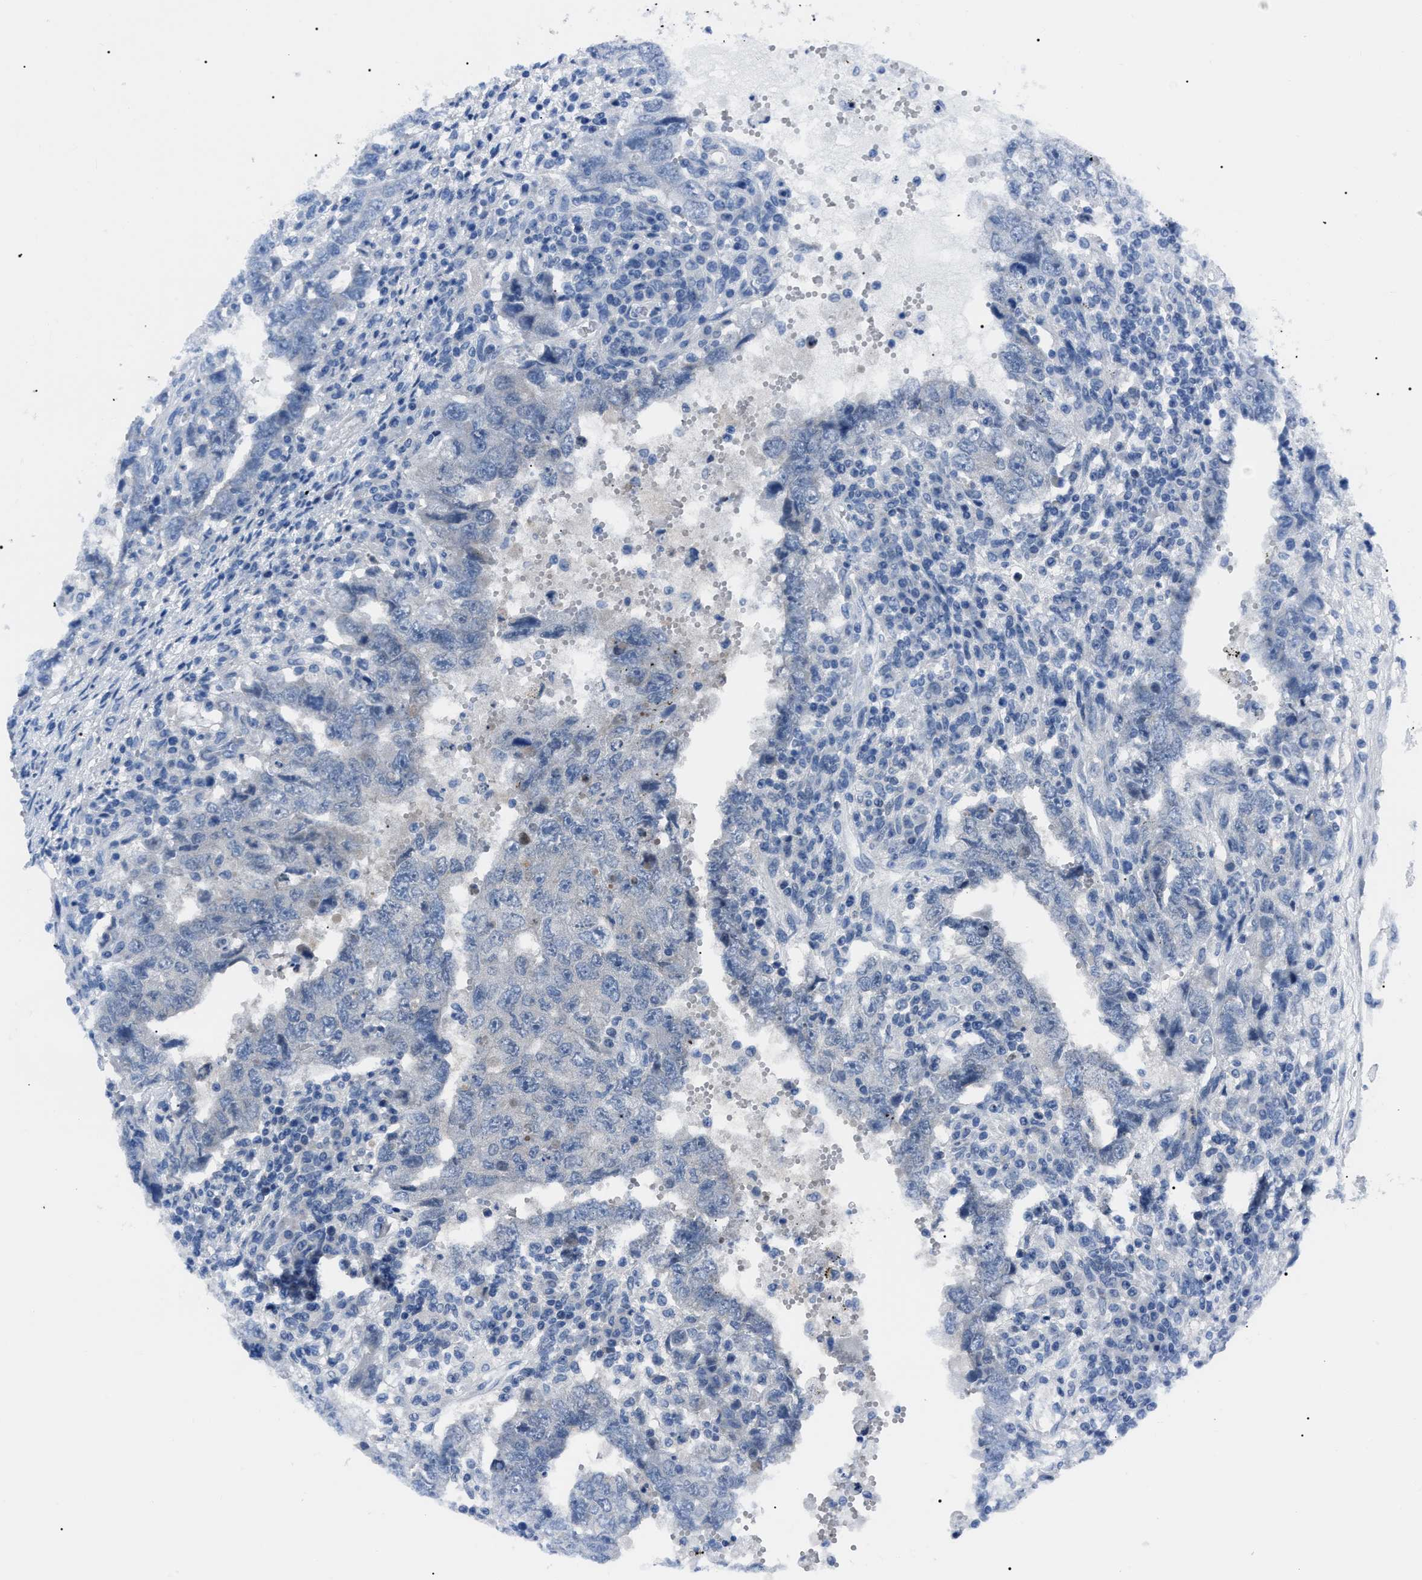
{"staining": {"intensity": "negative", "quantity": "none", "location": "none"}, "tissue": "testis cancer", "cell_type": "Tumor cells", "image_type": "cancer", "snomed": [{"axis": "morphology", "description": "Carcinoma, Embryonal, NOS"}, {"axis": "topography", "description": "Testis"}], "caption": "High power microscopy image of an immunohistochemistry (IHC) photomicrograph of testis embryonal carcinoma, revealing no significant positivity in tumor cells.", "gene": "LRWD1", "patient": {"sex": "male", "age": 26}}